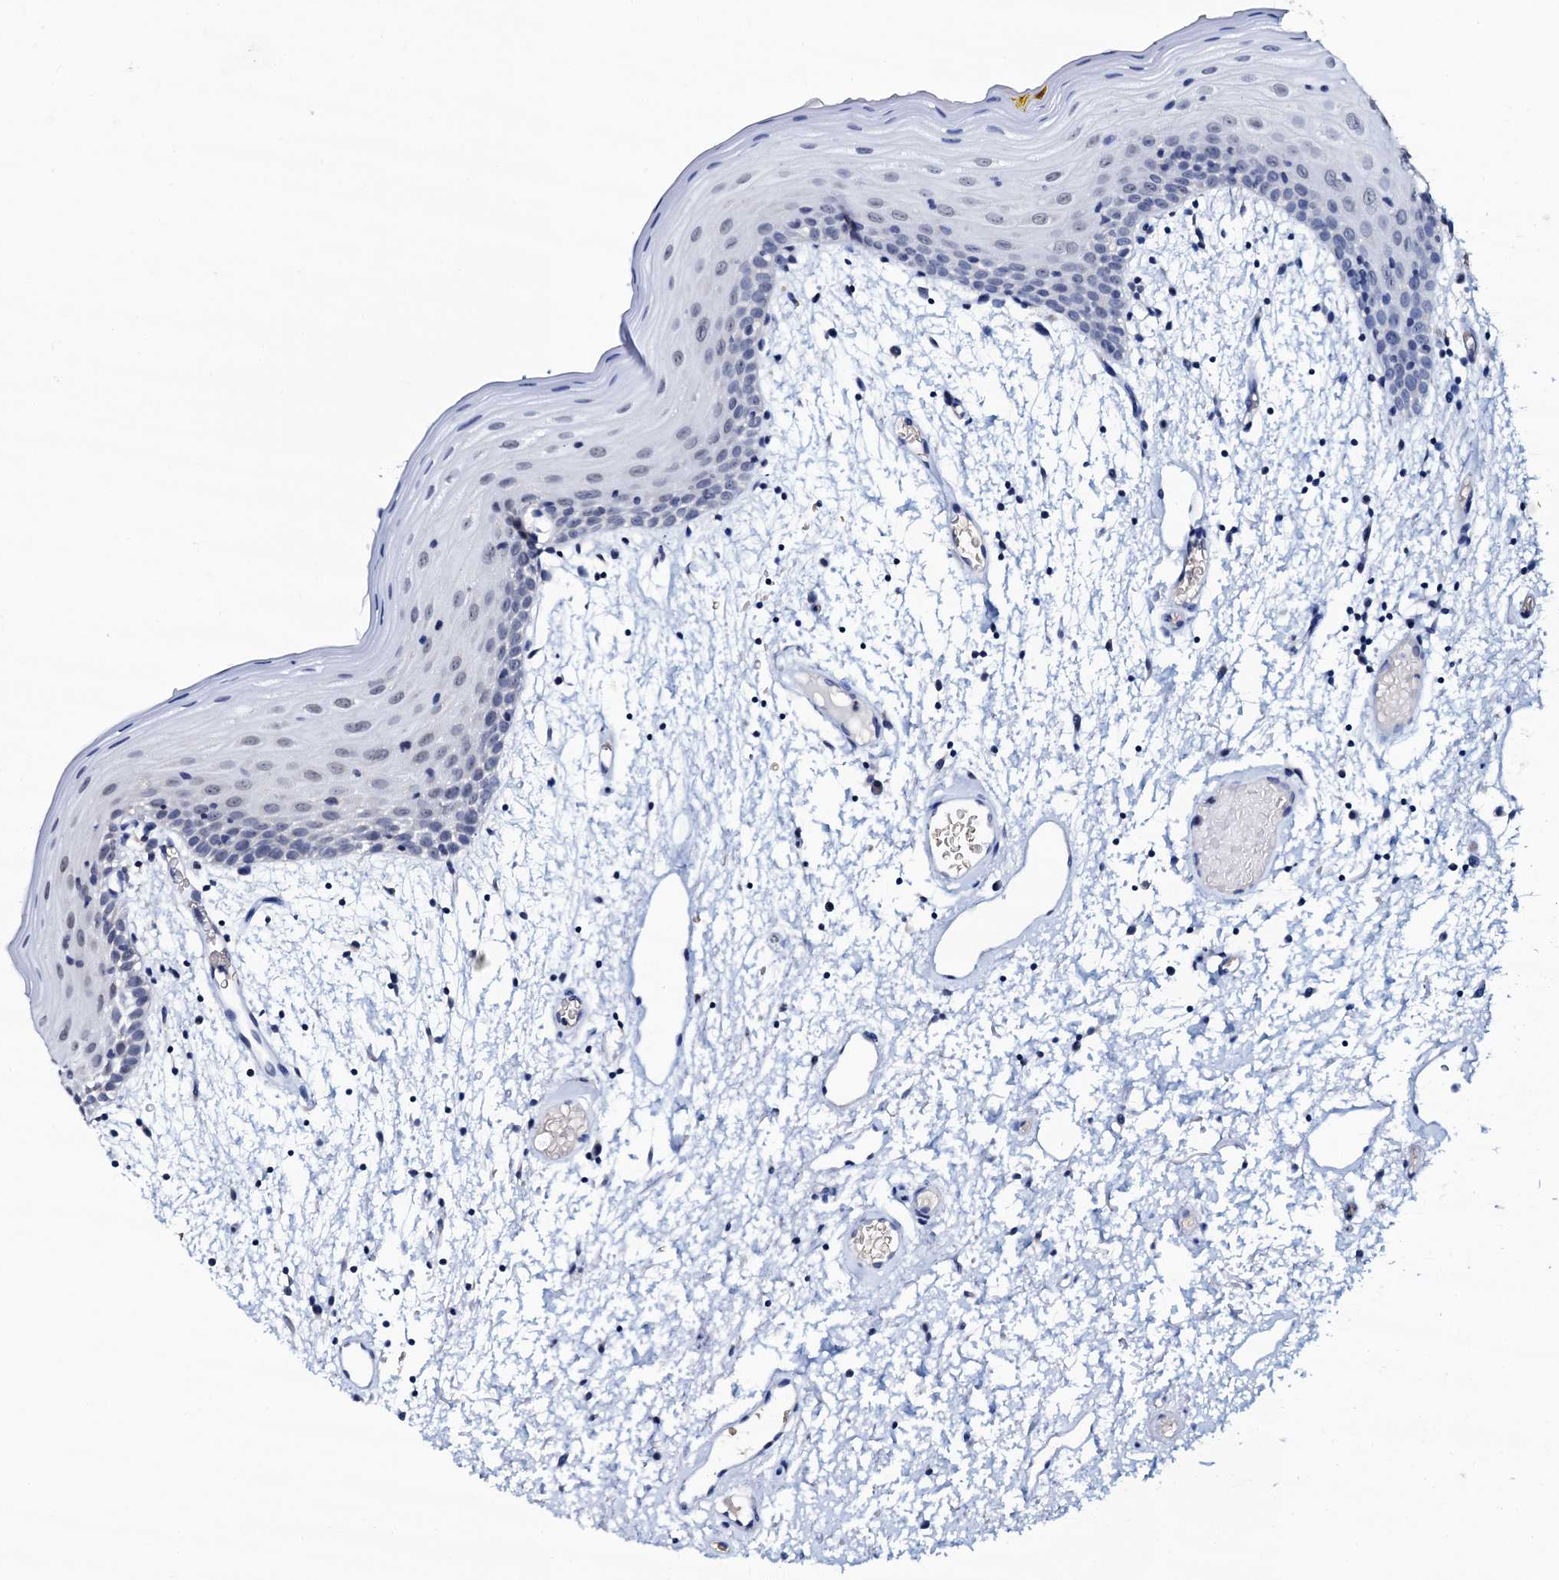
{"staining": {"intensity": "weak", "quantity": "<25%", "location": "nuclear"}, "tissue": "oral mucosa", "cell_type": "Squamous epithelial cells", "image_type": "normal", "snomed": [{"axis": "morphology", "description": "Normal tissue, NOS"}, {"axis": "topography", "description": "Skeletal muscle"}, {"axis": "topography", "description": "Oral tissue"}, {"axis": "topography", "description": "Salivary gland"}, {"axis": "topography", "description": "Peripheral nerve tissue"}], "caption": "An image of oral mucosa stained for a protein shows no brown staining in squamous epithelial cells.", "gene": "SUPT7L", "patient": {"sex": "male", "age": 54}}